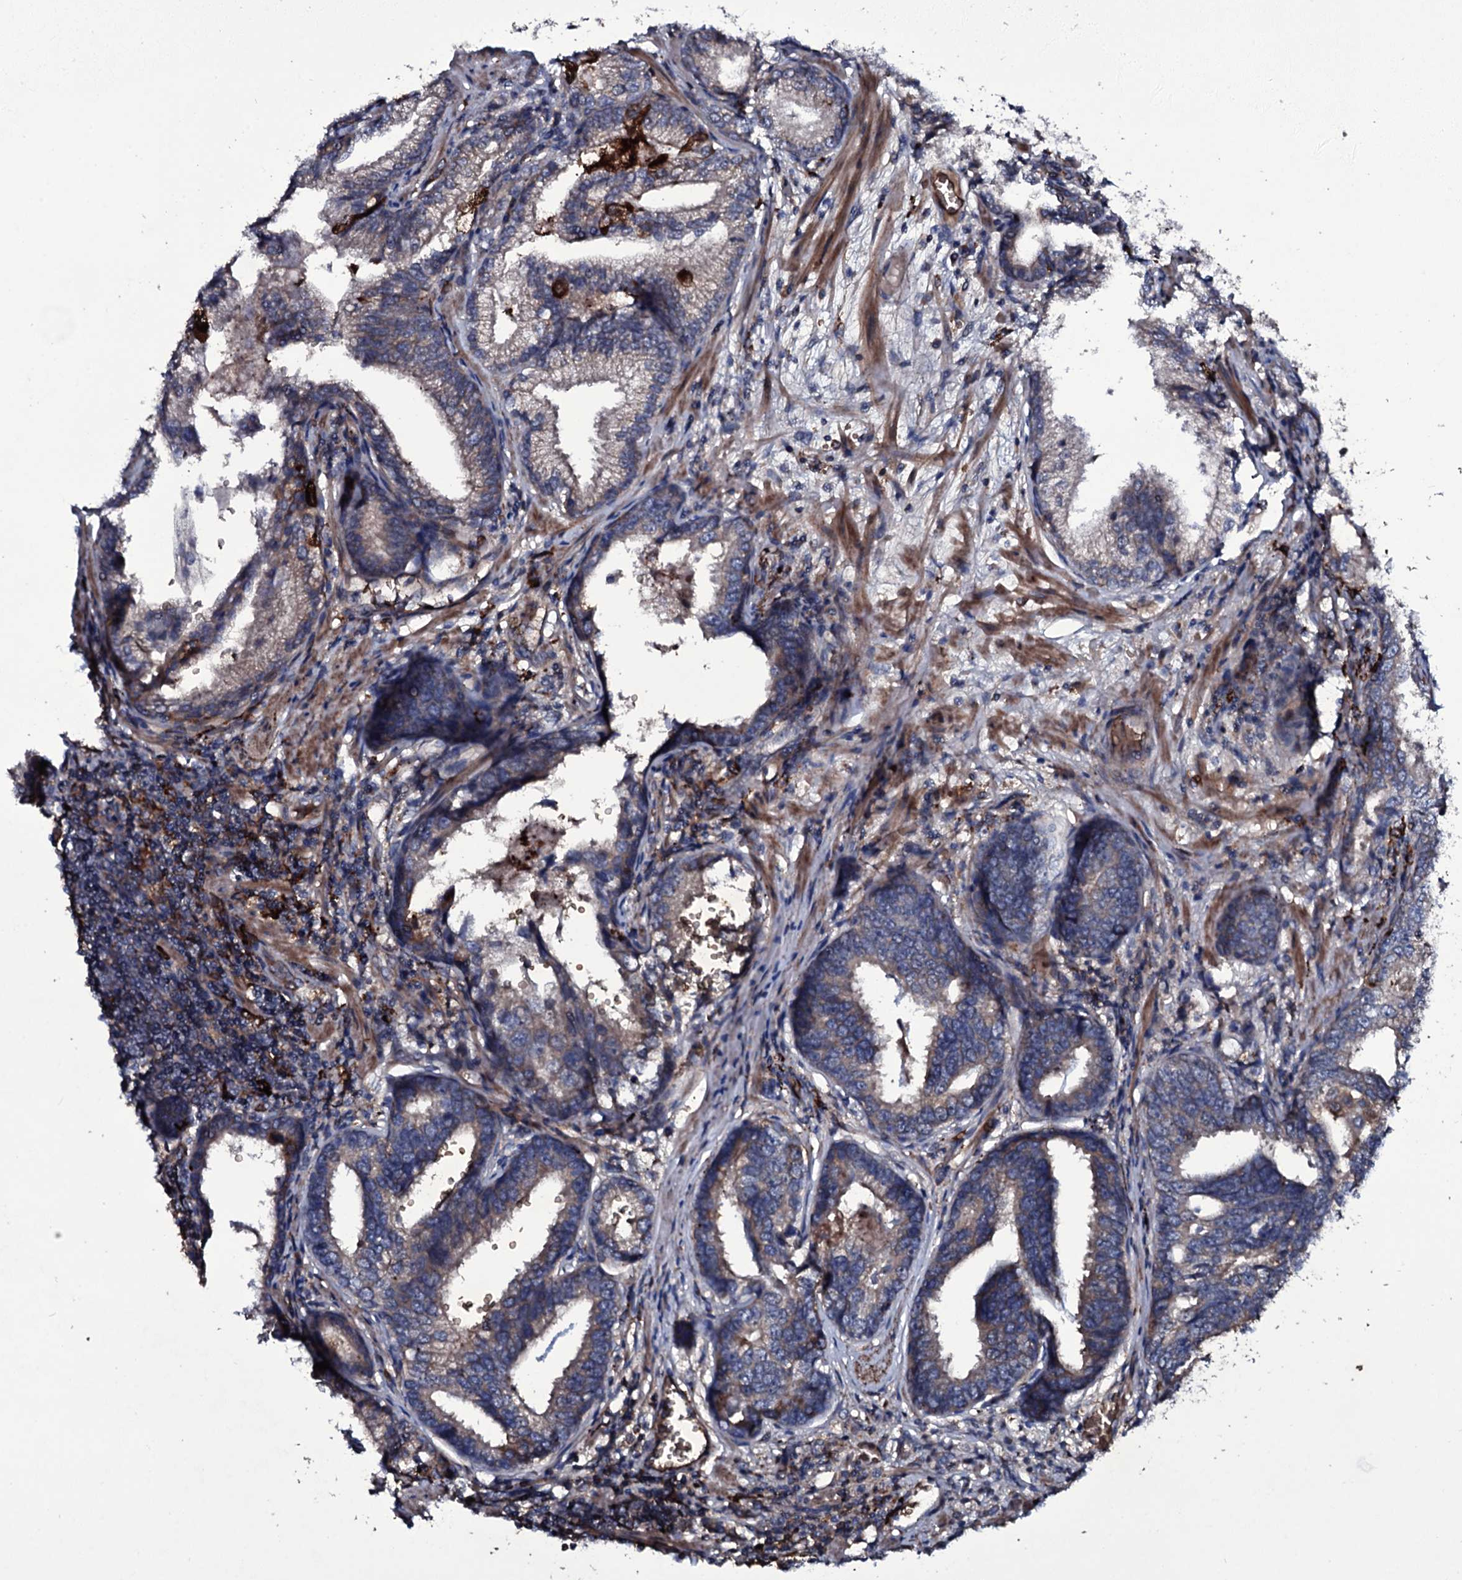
{"staining": {"intensity": "weak", "quantity": "25%-75%", "location": "cytoplasmic/membranous"}, "tissue": "prostate cancer", "cell_type": "Tumor cells", "image_type": "cancer", "snomed": [{"axis": "morphology", "description": "Adenocarcinoma, High grade"}, {"axis": "topography", "description": "Prostate"}], "caption": "A brown stain shows weak cytoplasmic/membranous expression of a protein in high-grade adenocarcinoma (prostate) tumor cells. The staining was performed using DAB (3,3'-diaminobenzidine) to visualize the protein expression in brown, while the nuclei were stained in blue with hematoxylin (Magnification: 20x).", "gene": "ZSWIM8", "patient": {"sex": "male", "age": 69}}